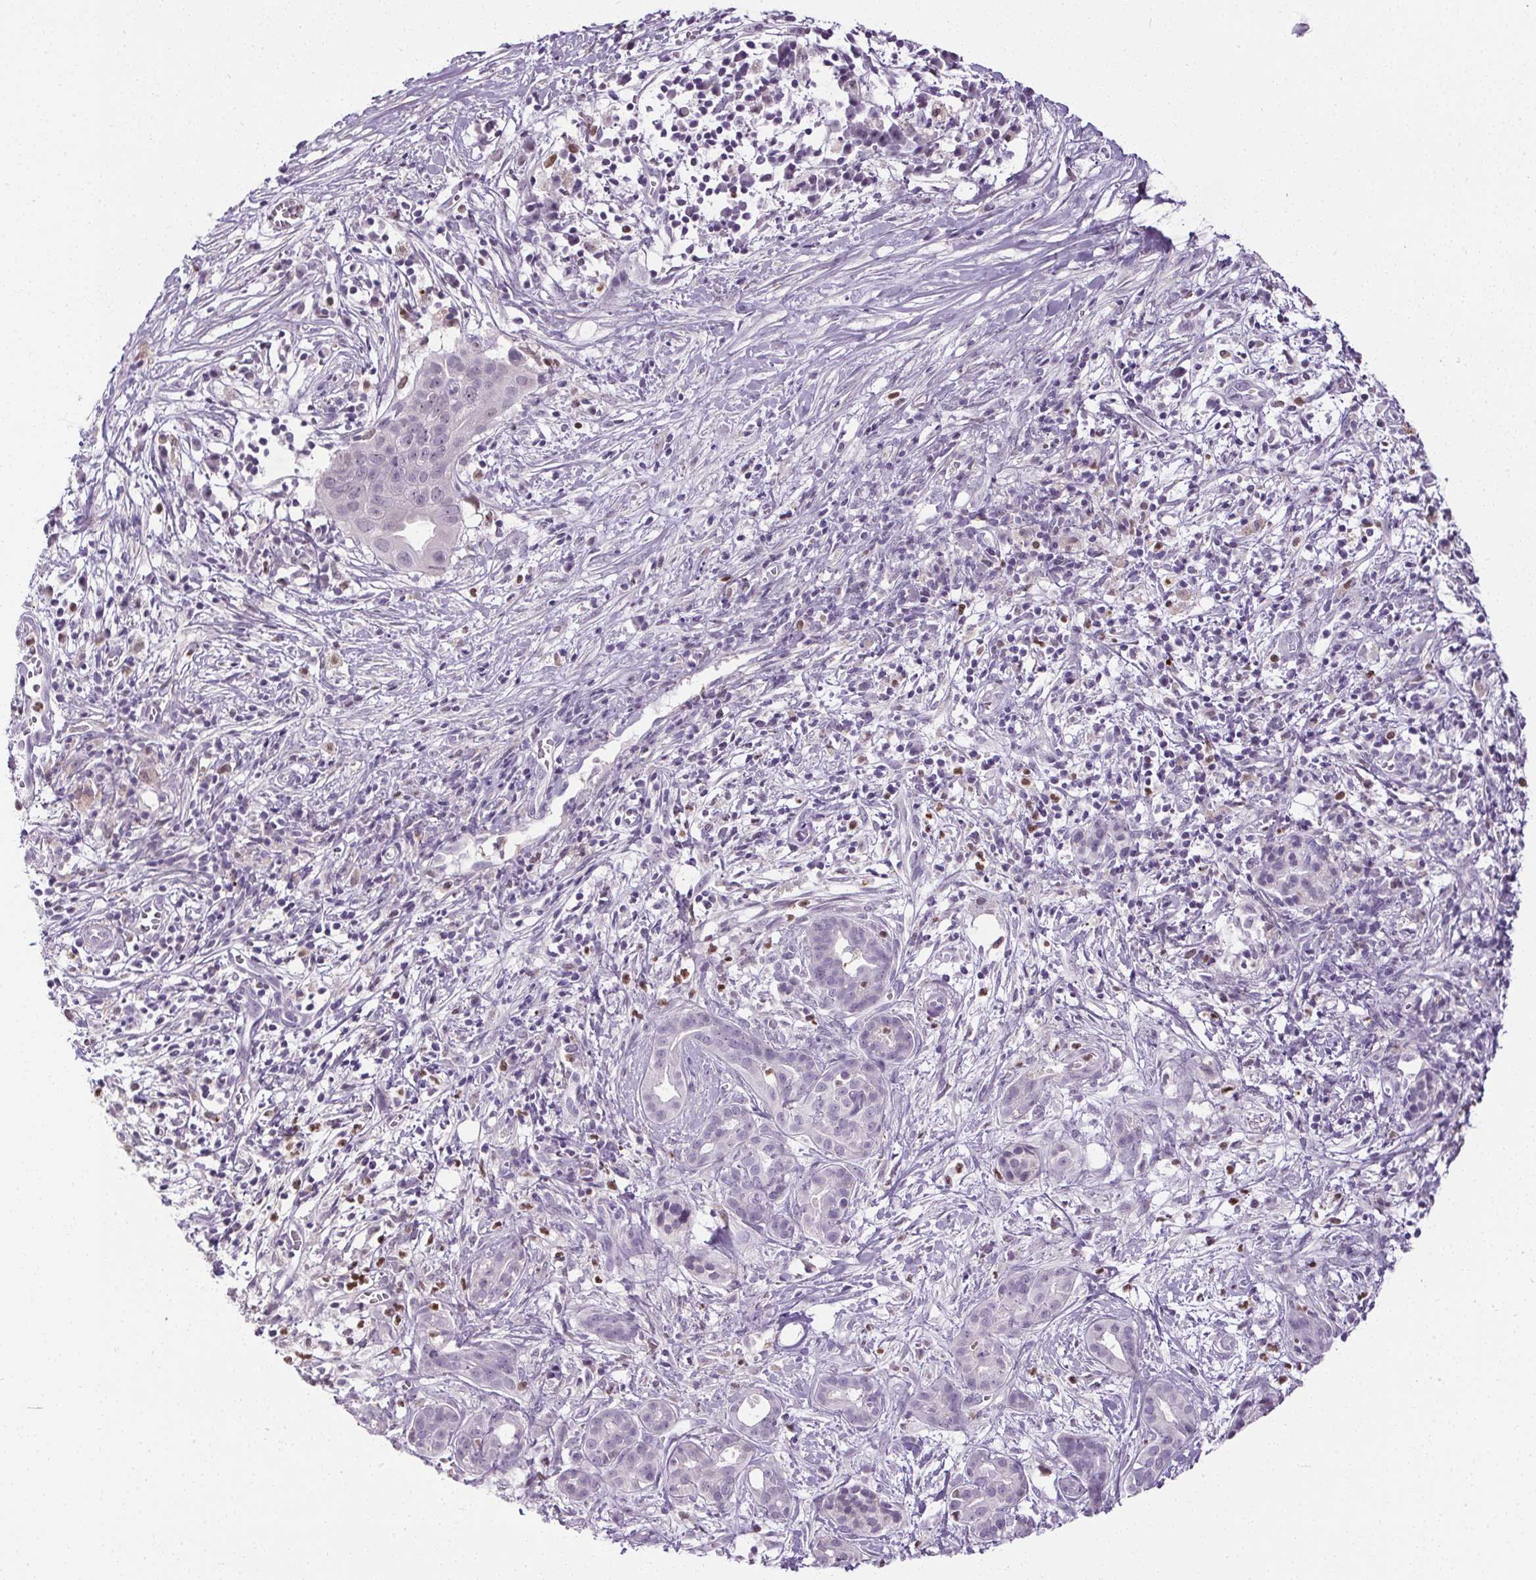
{"staining": {"intensity": "negative", "quantity": "none", "location": "none"}, "tissue": "pancreatic cancer", "cell_type": "Tumor cells", "image_type": "cancer", "snomed": [{"axis": "morphology", "description": "Adenocarcinoma, NOS"}, {"axis": "topography", "description": "Pancreas"}], "caption": "DAB (3,3'-diaminobenzidine) immunohistochemical staining of human pancreatic cancer (adenocarcinoma) displays no significant staining in tumor cells. Nuclei are stained in blue.", "gene": "TMEM240", "patient": {"sex": "male", "age": 61}}